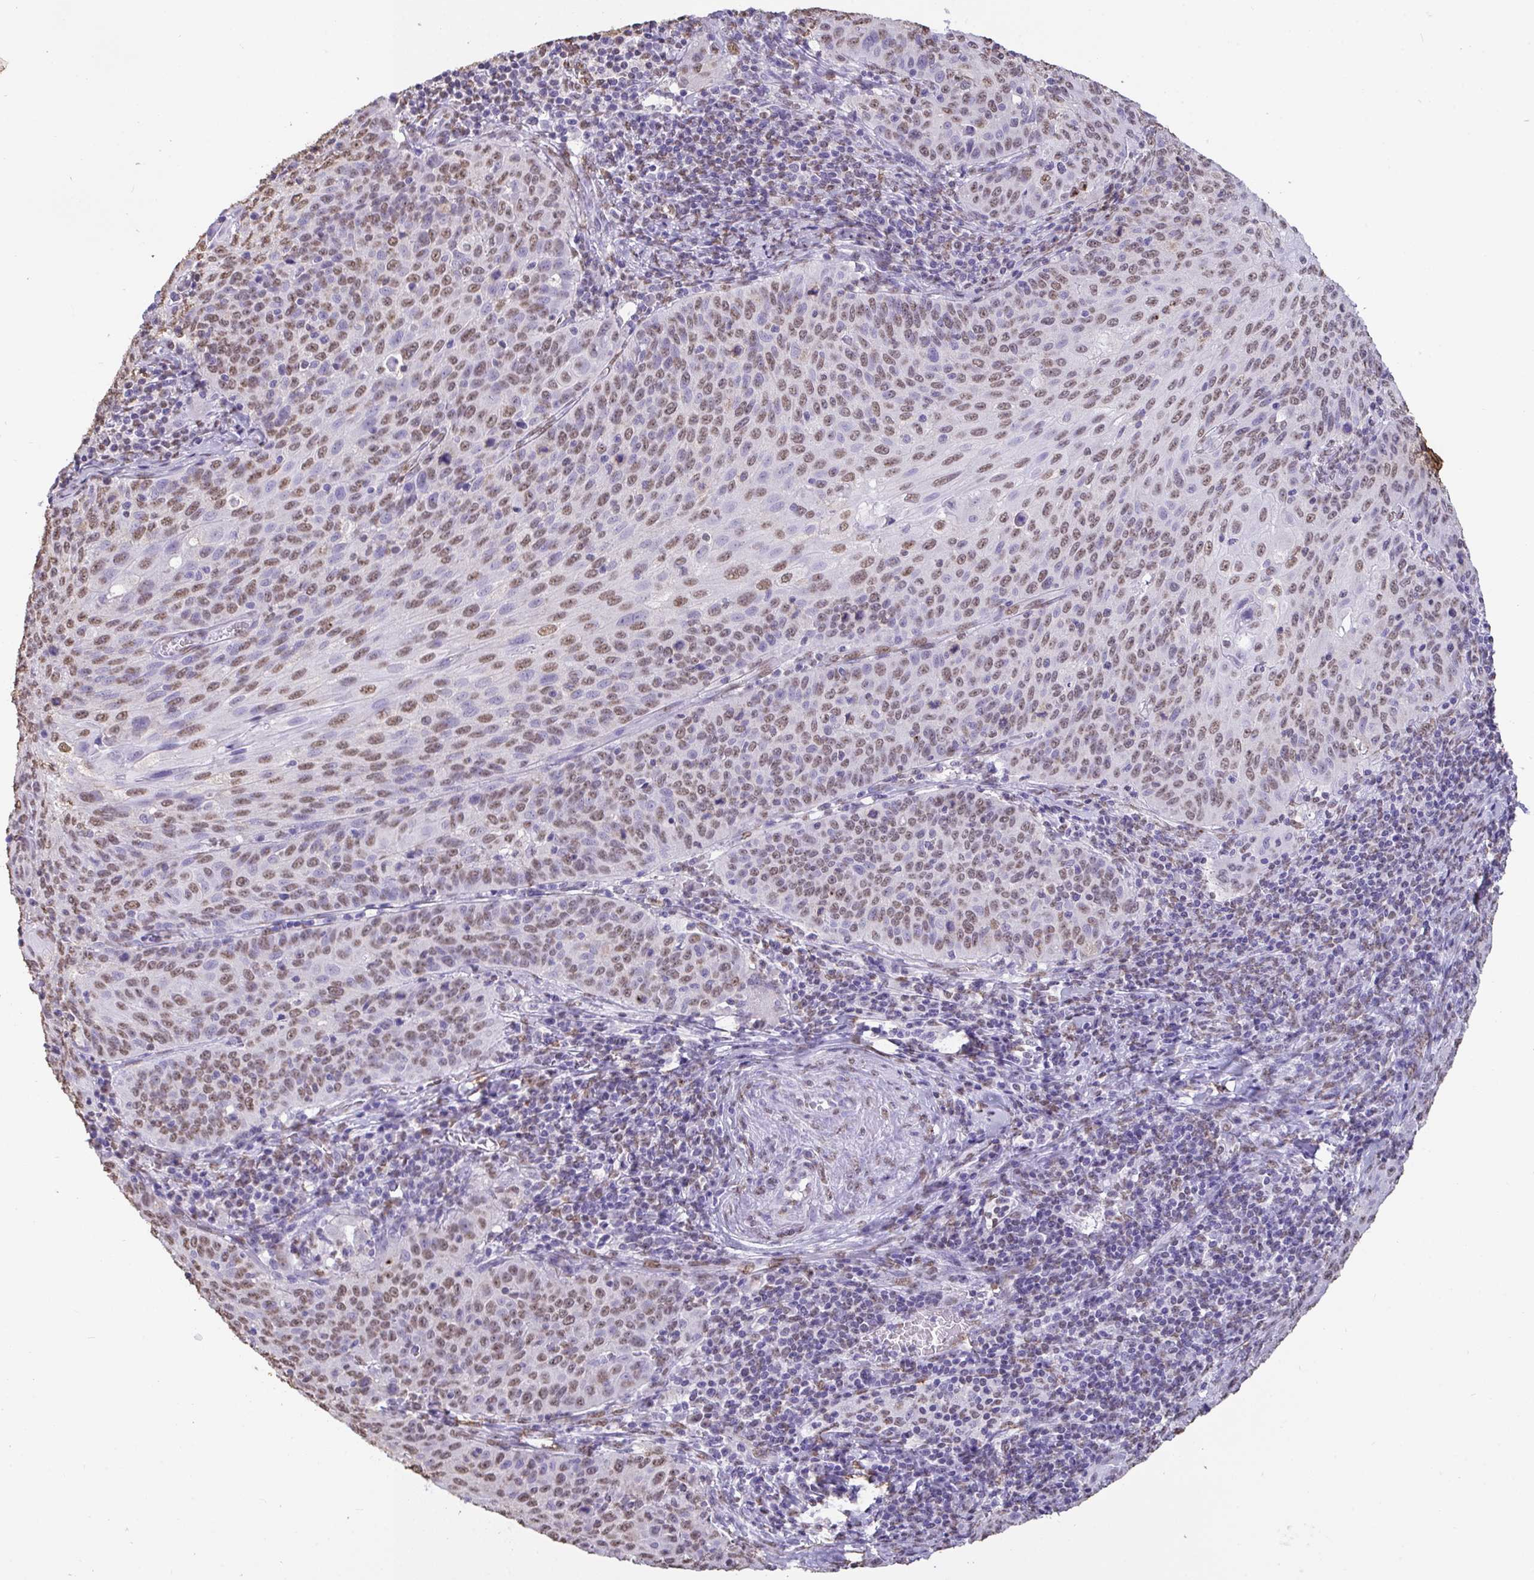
{"staining": {"intensity": "moderate", "quantity": ">75%", "location": "nuclear"}, "tissue": "cervical cancer", "cell_type": "Tumor cells", "image_type": "cancer", "snomed": [{"axis": "morphology", "description": "Squamous cell carcinoma, NOS"}, {"axis": "topography", "description": "Cervix"}], "caption": "Protein analysis of cervical cancer (squamous cell carcinoma) tissue reveals moderate nuclear staining in about >75% of tumor cells.", "gene": "SEMA6B", "patient": {"sex": "female", "age": 65}}